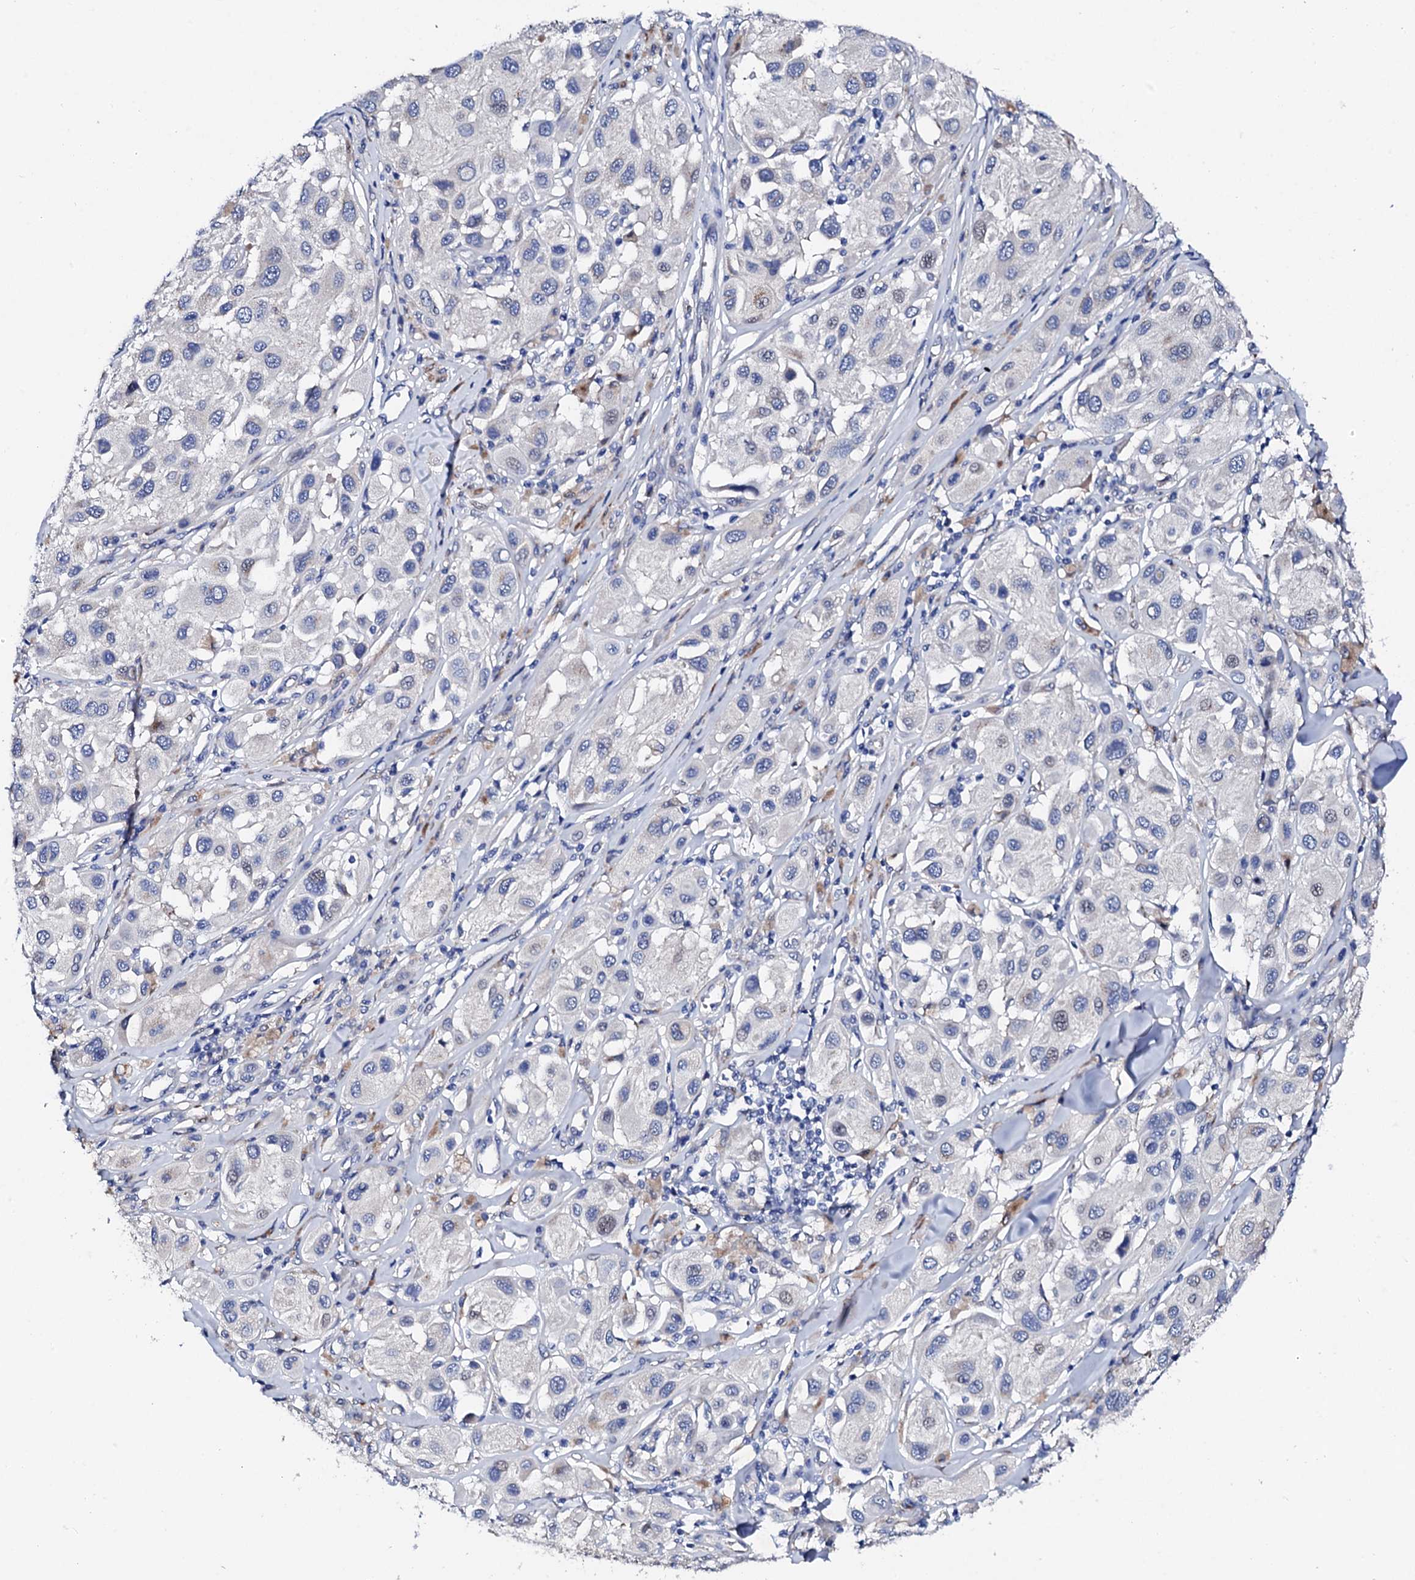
{"staining": {"intensity": "negative", "quantity": "none", "location": "none"}, "tissue": "melanoma", "cell_type": "Tumor cells", "image_type": "cancer", "snomed": [{"axis": "morphology", "description": "Malignant melanoma, Metastatic site"}, {"axis": "topography", "description": "Skin"}], "caption": "Immunohistochemistry (IHC) micrograph of melanoma stained for a protein (brown), which demonstrates no staining in tumor cells. Brightfield microscopy of immunohistochemistry (IHC) stained with DAB (3,3'-diaminobenzidine) (brown) and hematoxylin (blue), captured at high magnification.", "gene": "TRDN", "patient": {"sex": "male", "age": 41}}